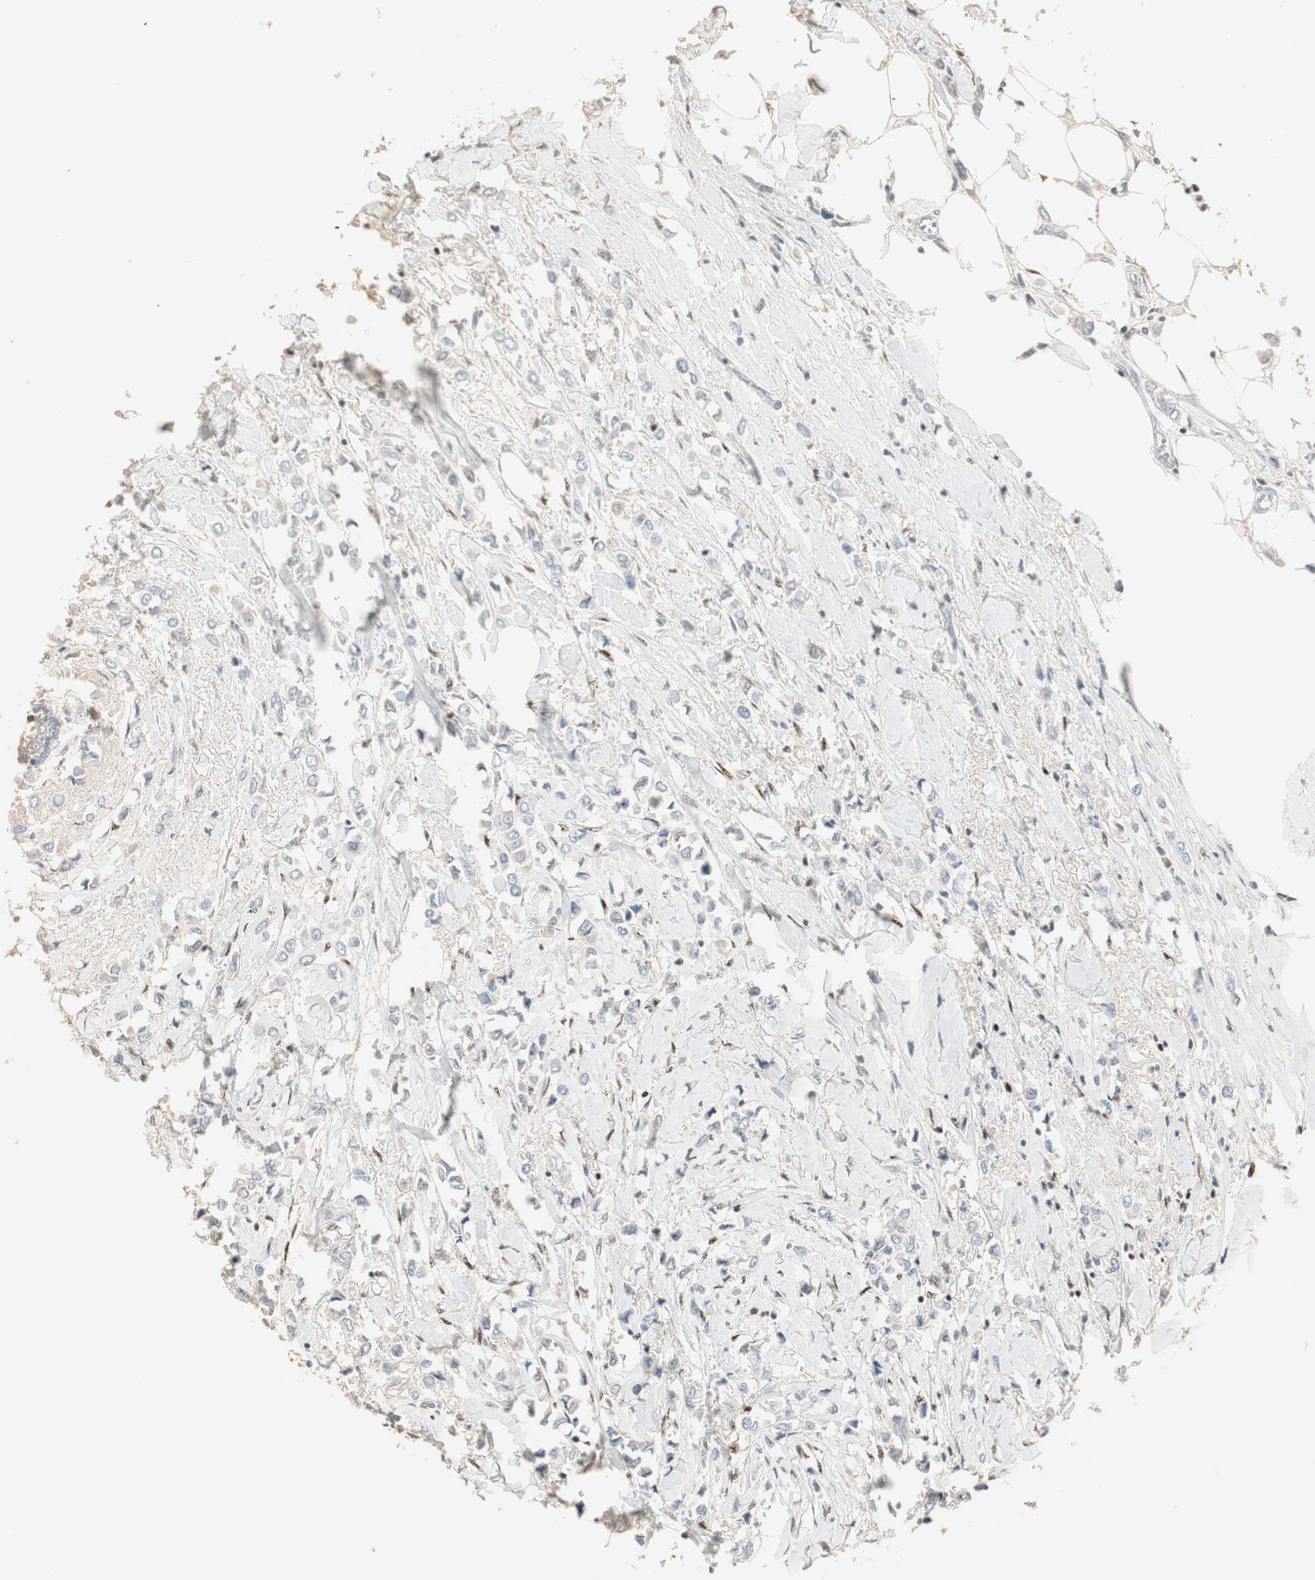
{"staining": {"intensity": "negative", "quantity": "none", "location": "none"}, "tissue": "breast cancer", "cell_type": "Tumor cells", "image_type": "cancer", "snomed": [{"axis": "morphology", "description": "Lobular carcinoma"}, {"axis": "topography", "description": "Breast"}], "caption": "Breast lobular carcinoma was stained to show a protein in brown. There is no significant staining in tumor cells.", "gene": "RUNX2", "patient": {"sex": "female", "age": 51}}